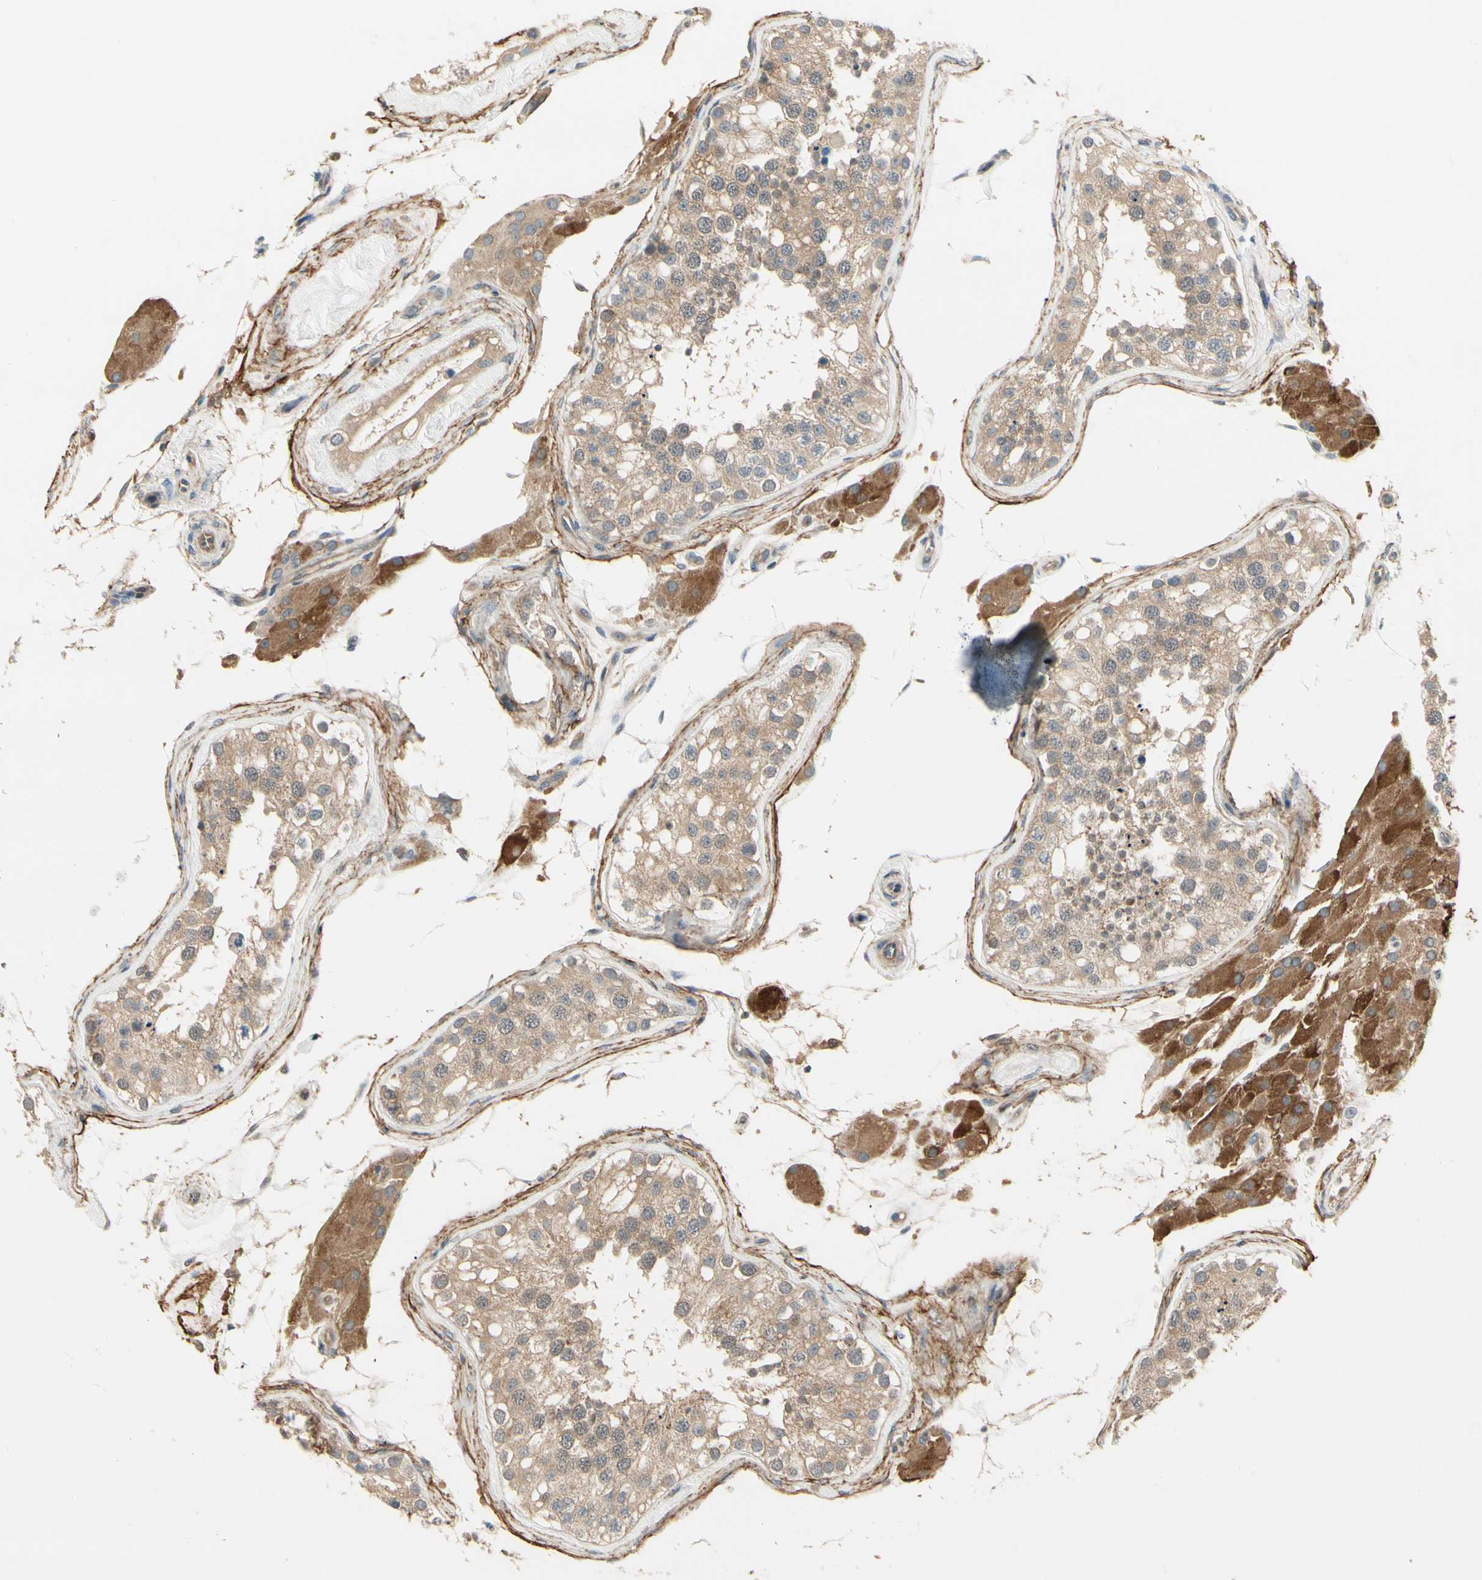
{"staining": {"intensity": "moderate", "quantity": ">75%", "location": "cytoplasmic/membranous"}, "tissue": "testis", "cell_type": "Cells in seminiferous ducts", "image_type": "normal", "snomed": [{"axis": "morphology", "description": "Normal tissue, NOS"}, {"axis": "topography", "description": "Testis"}], "caption": "The micrograph displays staining of normal testis, revealing moderate cytoplasmic/membranous protein positivity (brown color) within cells in seminiferous ducts. (Brightfield microscopy of DAB IHC at high magnification).", "gene": "F2R", "patient": {"sex": "male", "age": 68}}